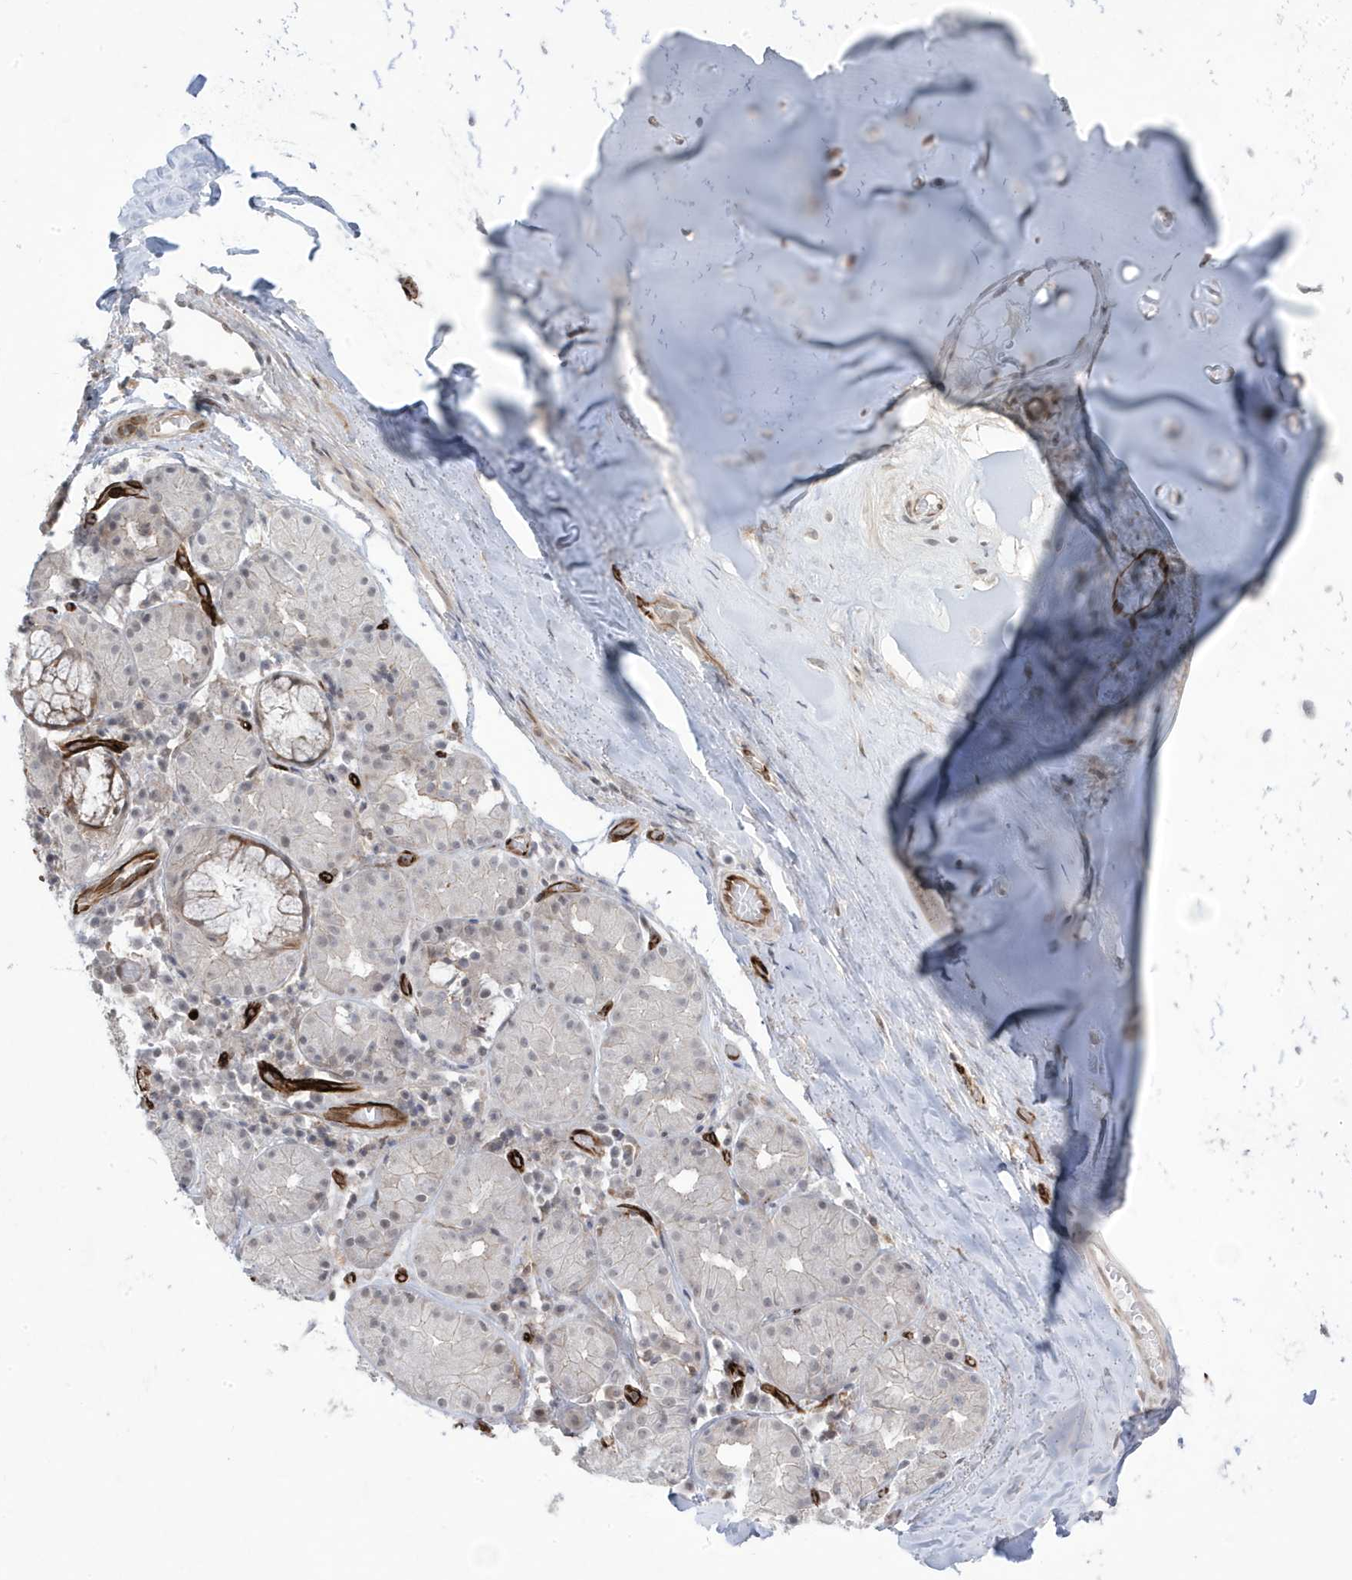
{"staining": {"intensity": "moderate", "quantity": ">75%", "location": "nuclear"}, "tissue": "adipose tissue", "cell_type": "Adipocytes", "image_type": "normal", "snomed": [{"axis": "morphology", "description": "Normal tissue, NOS"}, {"axis": "morphology", "description": "Basal cell carcinoma"}, {"axis": "topography", "description": "Cartilage tissue"}, {"axis": "topography", "description": "Nasopharynx"}, {"axis": "topography", "description": "Oral tissue"}], "caption": "The photomicrograph displays a brown stain indicating the presence of a protein in the nuclear of adipocytes in adipose tissue. The staining is performed using DAB (3,3'-diaminobenzidine) brown chromogen to label protein expression. The nuclei are counter-stained blue using hematoxylin.", "gene": "ADAMTSL3", "patient": {"sex": "female", "age": 77}}